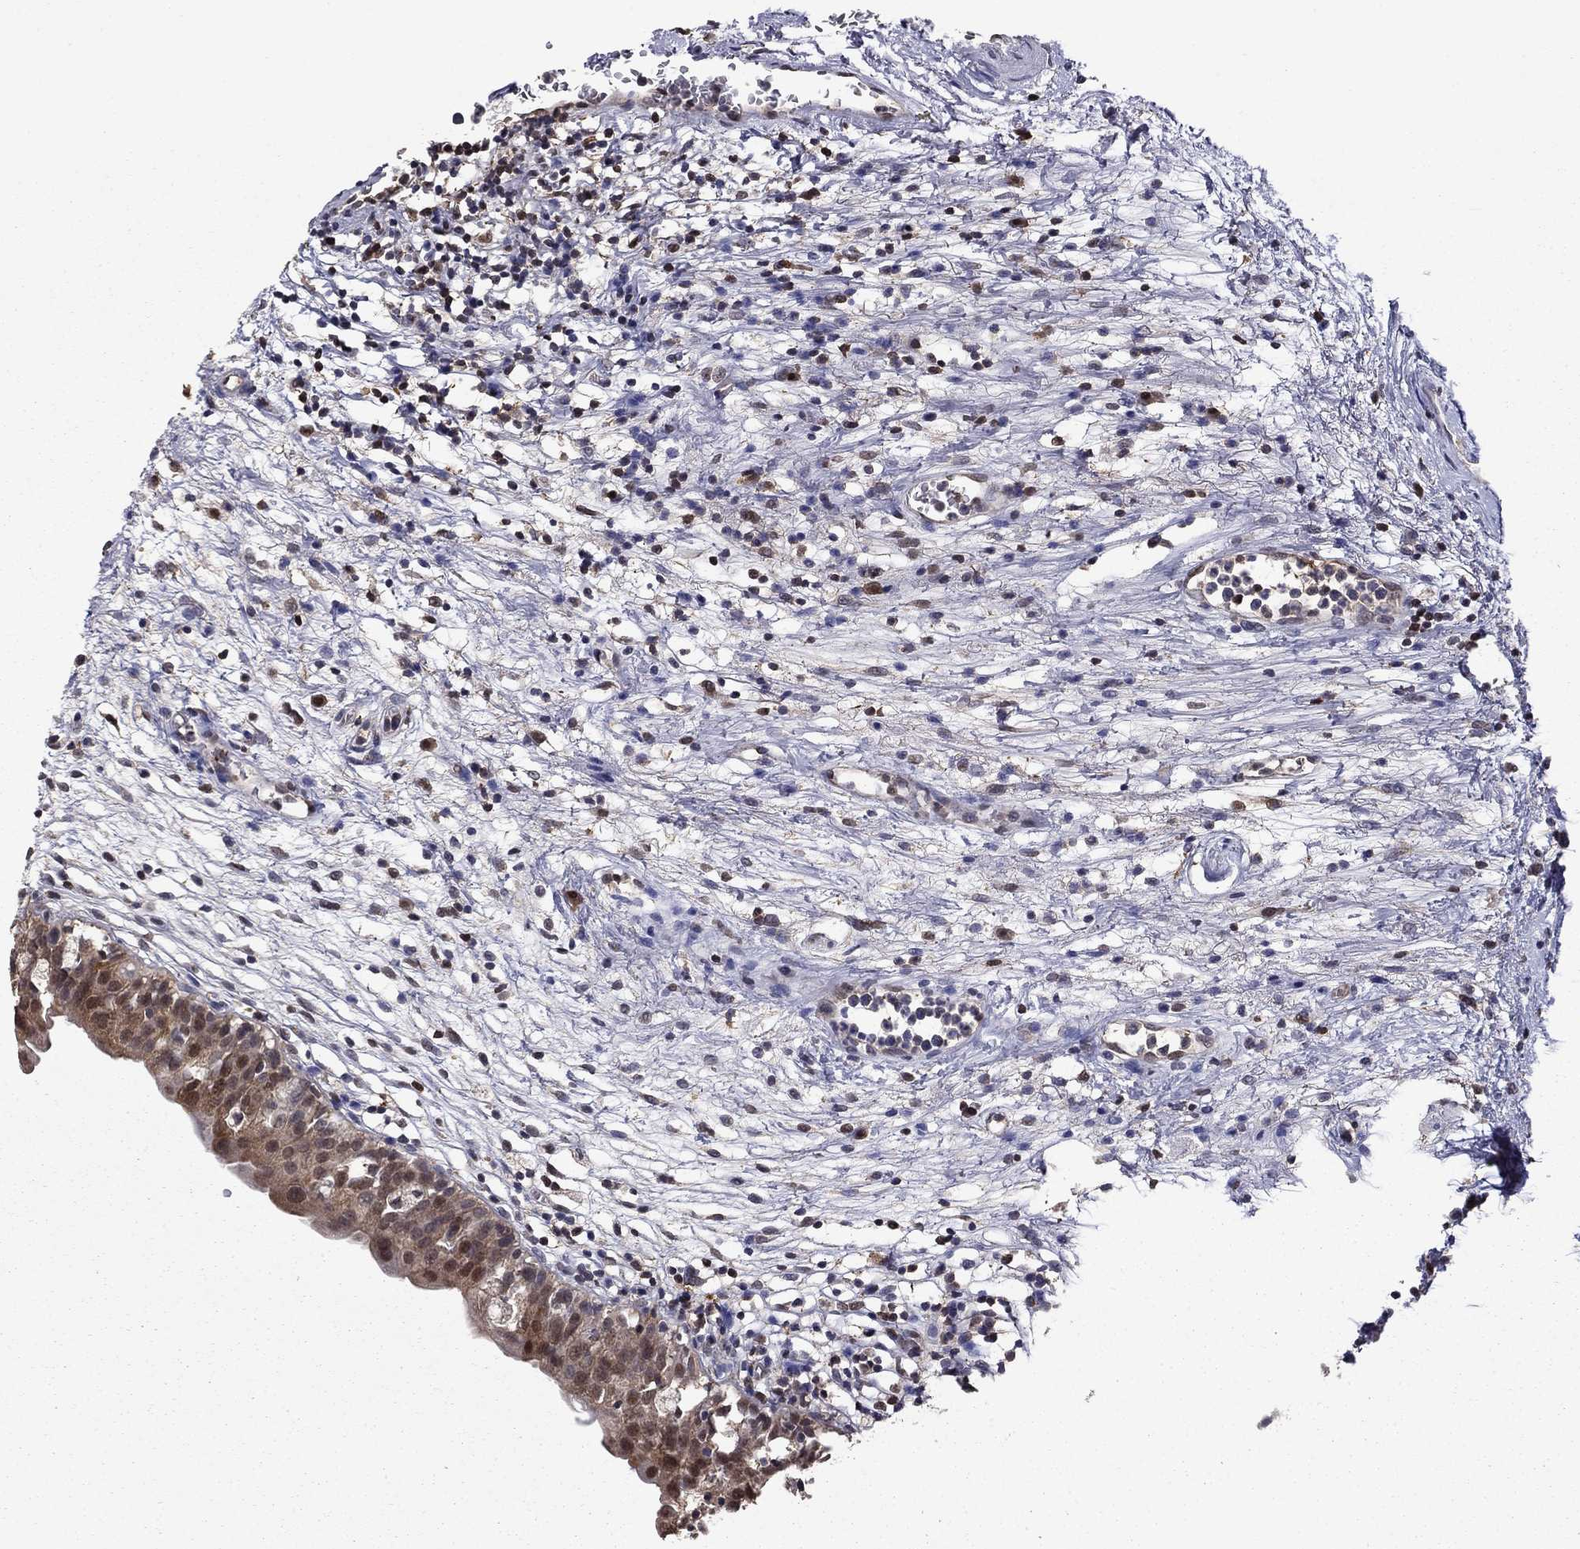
{"staining": {"intensity": "moderate", "quantity": "25%-75%", "location": "cytoplasmic/membranous,nuclear"}, "tissue": "urinary bladder", "cell_type": "Urothelial cells", "image_type": "normal", "snomed": [{"axis": "morphology", "description": "Normal tissue, NOS"}, {"axis": "topography", "description": "Urinary bladder"}], "caption": "Urothelial cells display moderate cytoplasmic/membranous,nuclear positivity in about 25%-75% of cells in normal urinary bladder. The staining was performed using DAB (3,3'-diaminobenzidine), with brown indicating positive protein expression. Nuclei are stained blue with hematoxylin.", "gene": "APPBP2", "patient": {"sex": "male", "age": 76}}